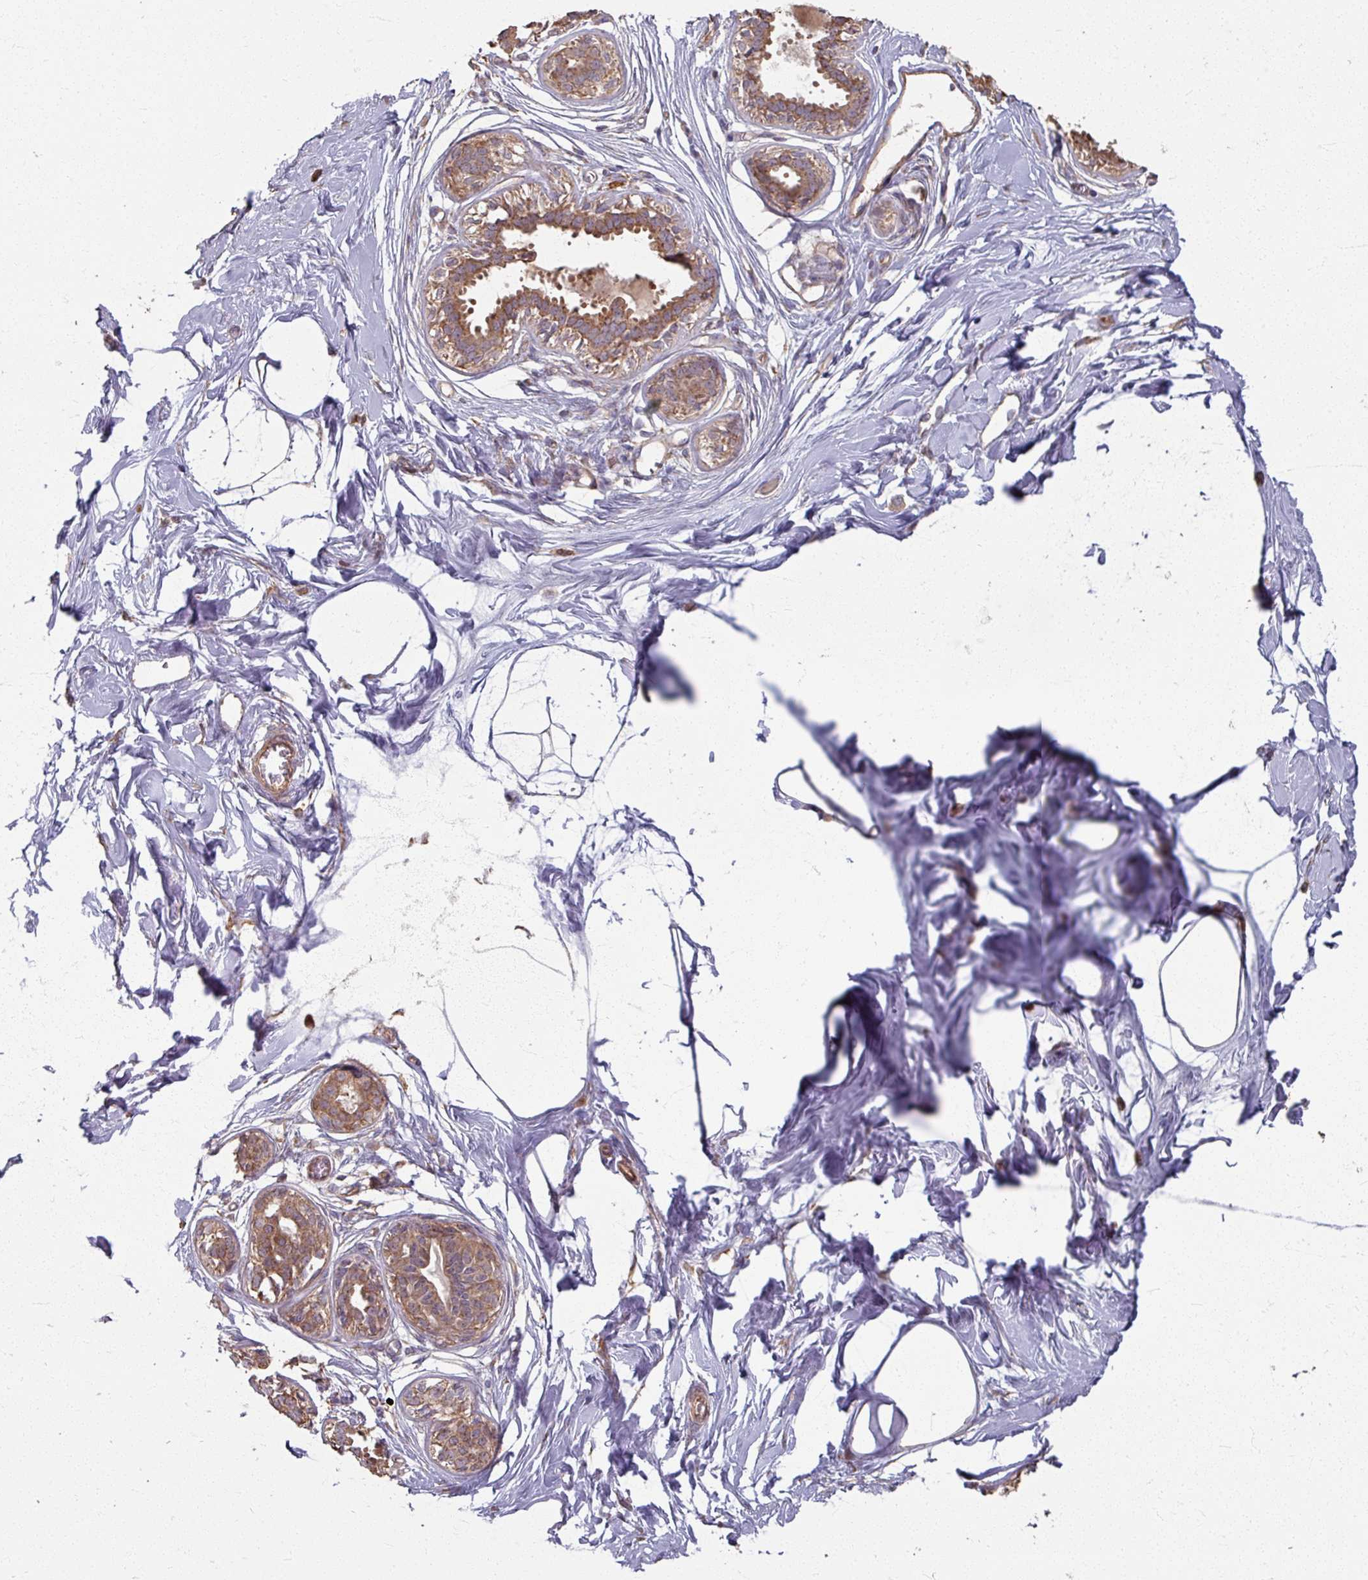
{"staining": {"intensity": "negative", "quantity": "none", "location": "none"}, "tissue": "breast", "cell_type": "Adipocytes", "image_type": "normal", "snomed": [{"axis": "morphology", "description": "Normal tissue, NOS"}, {"axis": "topography", "description": "Breast"}], "caption": "DAB (3,3'-diaminobenzidine) immunohistochemical staining of unremarkable breast shows no significant staining in adipocytes.", "gene": "CCDC68", "patient": {"sex": "female", "age": 45}}